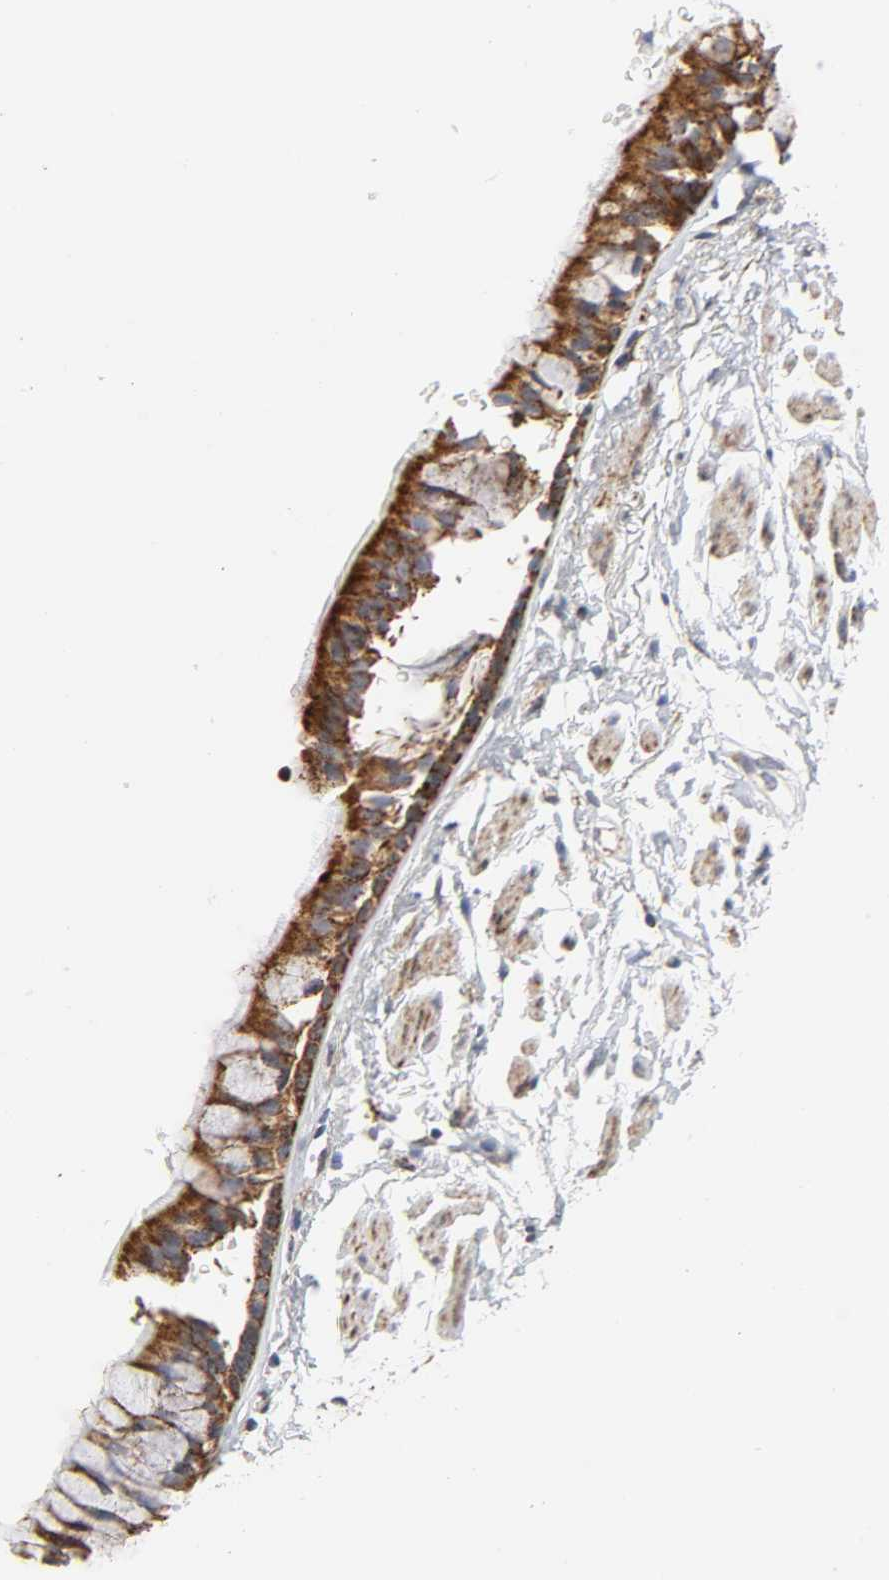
{"staining": {"intensity": "strong", "quantity": ">75%", "location": "cytoplasmic/membranous"}, "tissue": "bronchus", "cell_type": "Respiratory epithelial cells", "image_type": "normal", "snomed": [{"axis": "morphology", "description": "Normal tissue, NOS"}, {"axis": "topography", "description": "Bronchus"}], "caption": "The image demonstrates a brown stain indicating the presence of a protein in the cytoplasmic/membranous of respiratory epithelial cells in bronchus. (Brightfield microscopy of DAB IHC at high magnification).", "gene": "CYCS", "patient": {"sex": "female", "age": 73}}